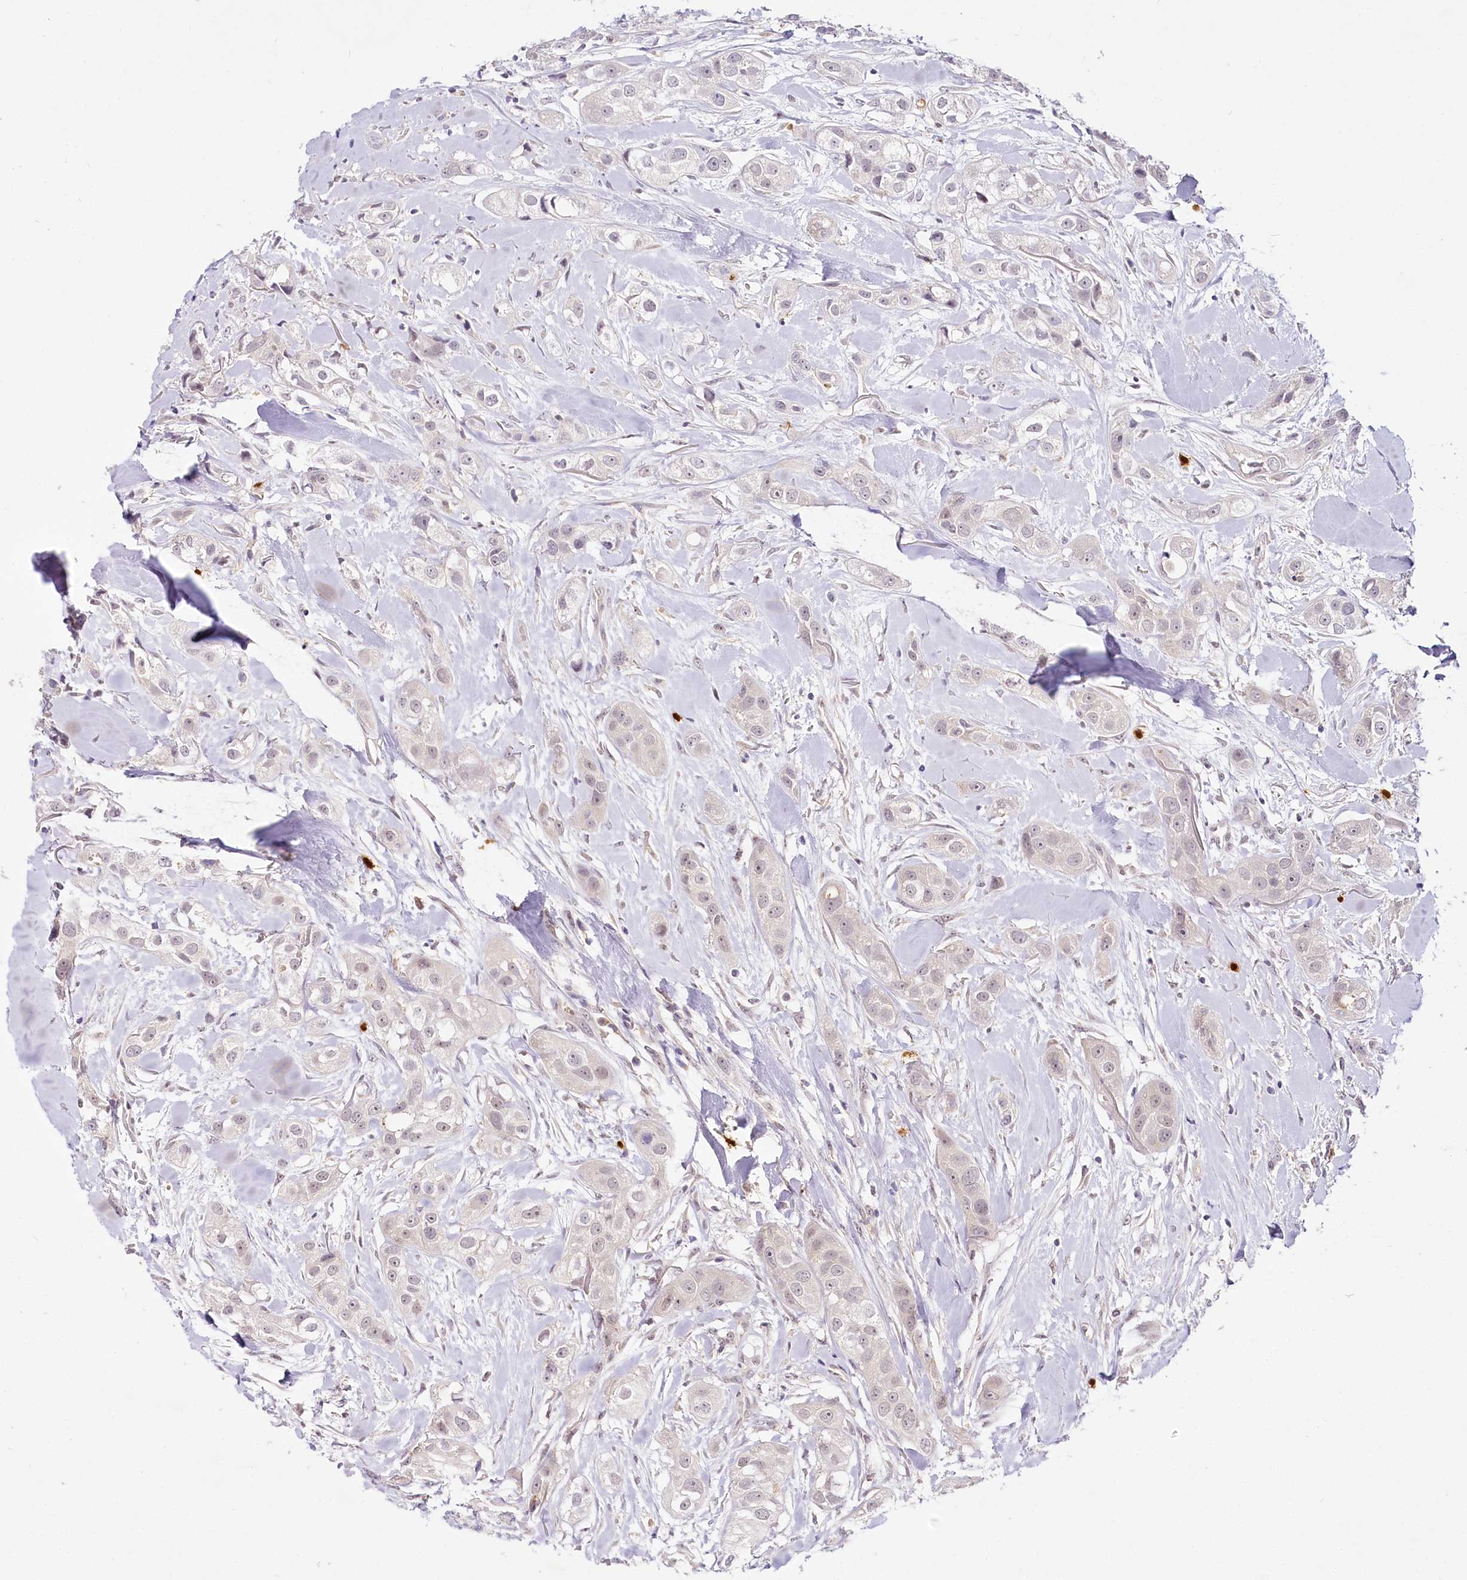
{"staining": {"intensity": "weak", "quantity": "25%-75%", "location": "nuclear"}, "tissue": "head and neck cancer", "cell_type": "Tumor cells", "image_type": "cancer", "snomed": [{"axis": "morphology", "description": "Normal tissue, NOS"}, {"axis": "morphology", "description": "Squamous cell carcinoma, NOS"}, {"axis": "topography", "description": "Skeletal muscle"}, {"axis": "topography", "description": "Head-Neck"}], "caption": "Immunohistochemistry micrograph of neoplastic tissue: human squamous cell carcinoma (head and neck) stained using immunohistochemistry (IHC) shows low levels of weak protein expression localized specifically in the nuclear of tumor cells, appearing as a nuclear brown color.", "gene": "VWA5A", "patient": {"sex": "male", "age": 51}}